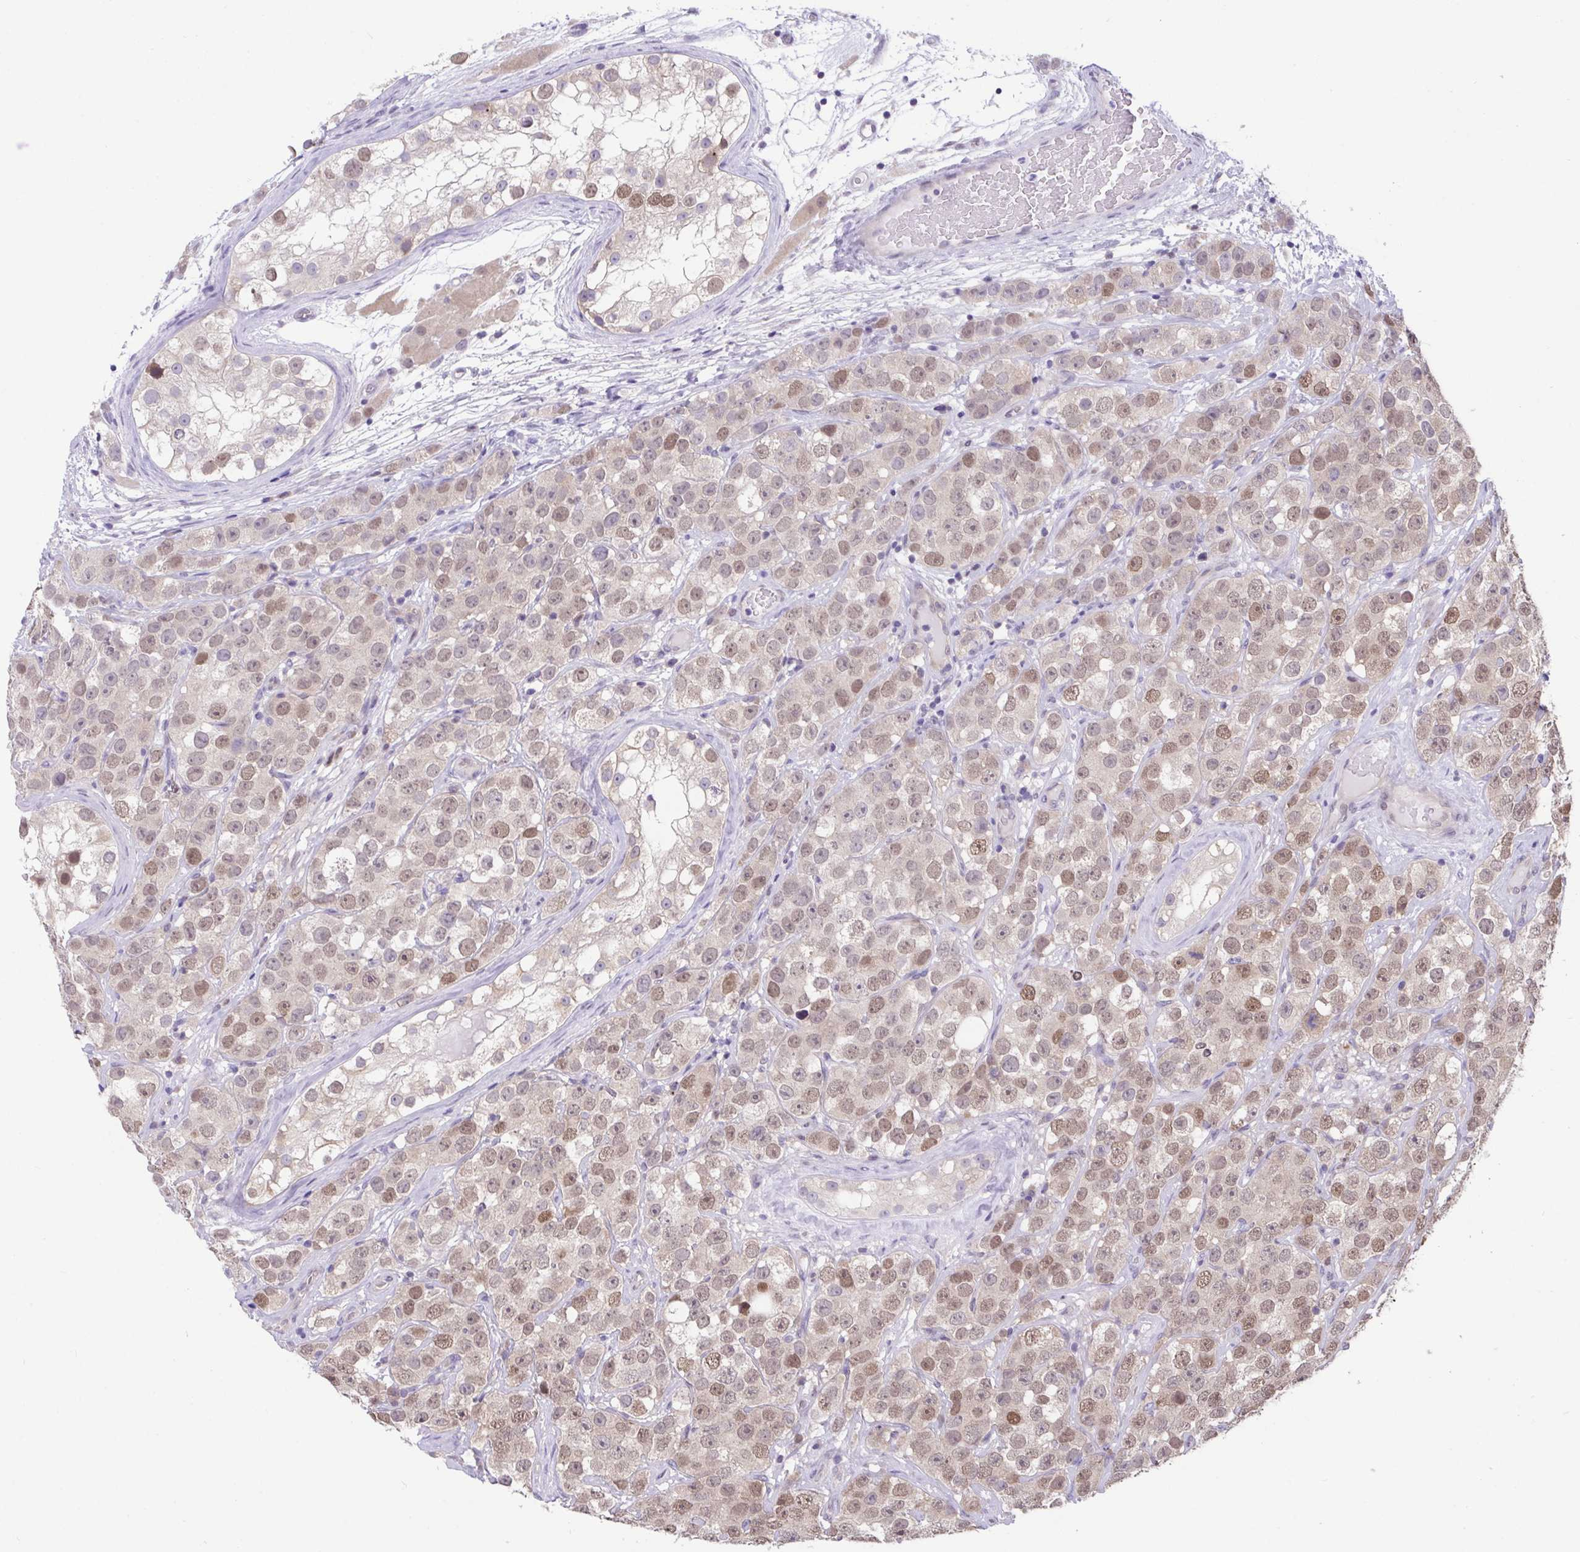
{"staining": {"intensity": "moderate", "quantity": "25%-75%", "location": "nuclear"}, "tissue": "testis cancer", "cell_type": "Tumor cells", "image_type": "cancer", "snomed": [{"axis": "morphology", "description": "Seminoma, NOS"}, {"axis": "topography", "description": "Testis"}], "caption": "About 25%-75% of tumor cells in human testis cancer display moderate nuclear protein positivity as visualized by brown immunohistochemical staining.", "gene": "ZNF444", "patient": {"sex": "male", "age": 28}}